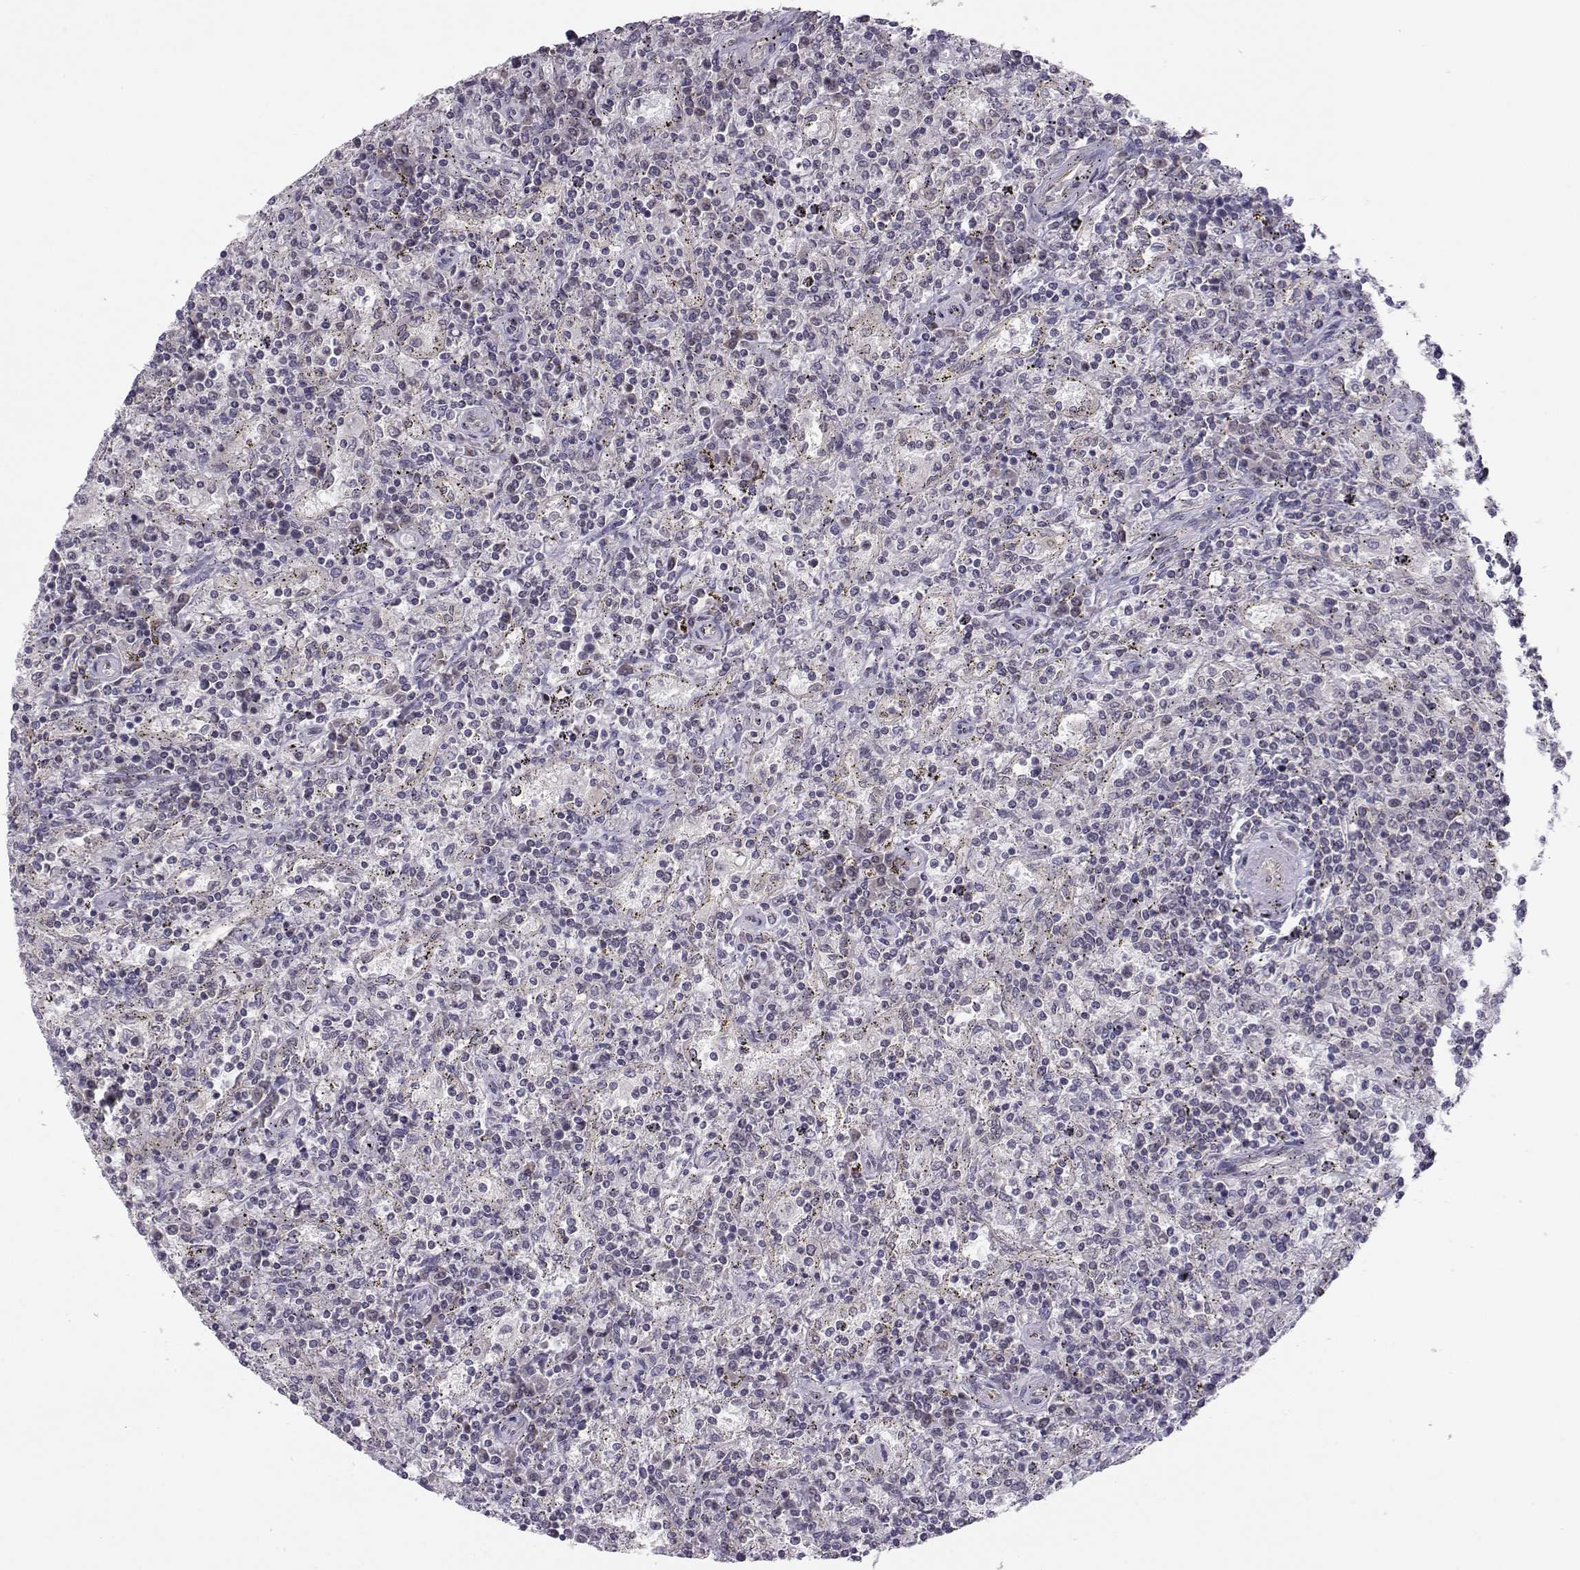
{"staining": {"intensity": "negative", "quantity": "none", "location": "none"}, "tissue": "lymphoma", "cell_type": "Tumor cells", "image_type": "cancer", "snomed": [{"axis": "morphology", "description": "Malignant lymphoma, non-Hodgkin's type, Low grade"}, {"axis": "topography", "description": "Spleen"}], "caption": "Low-grade malignant lymphoma, non-Hodgkin's type was stained to show a protein in brown. There is no significant positivity in tumor cells.", "gene": "KIF13B", "patient": {"sex": "male", "age": 62}}